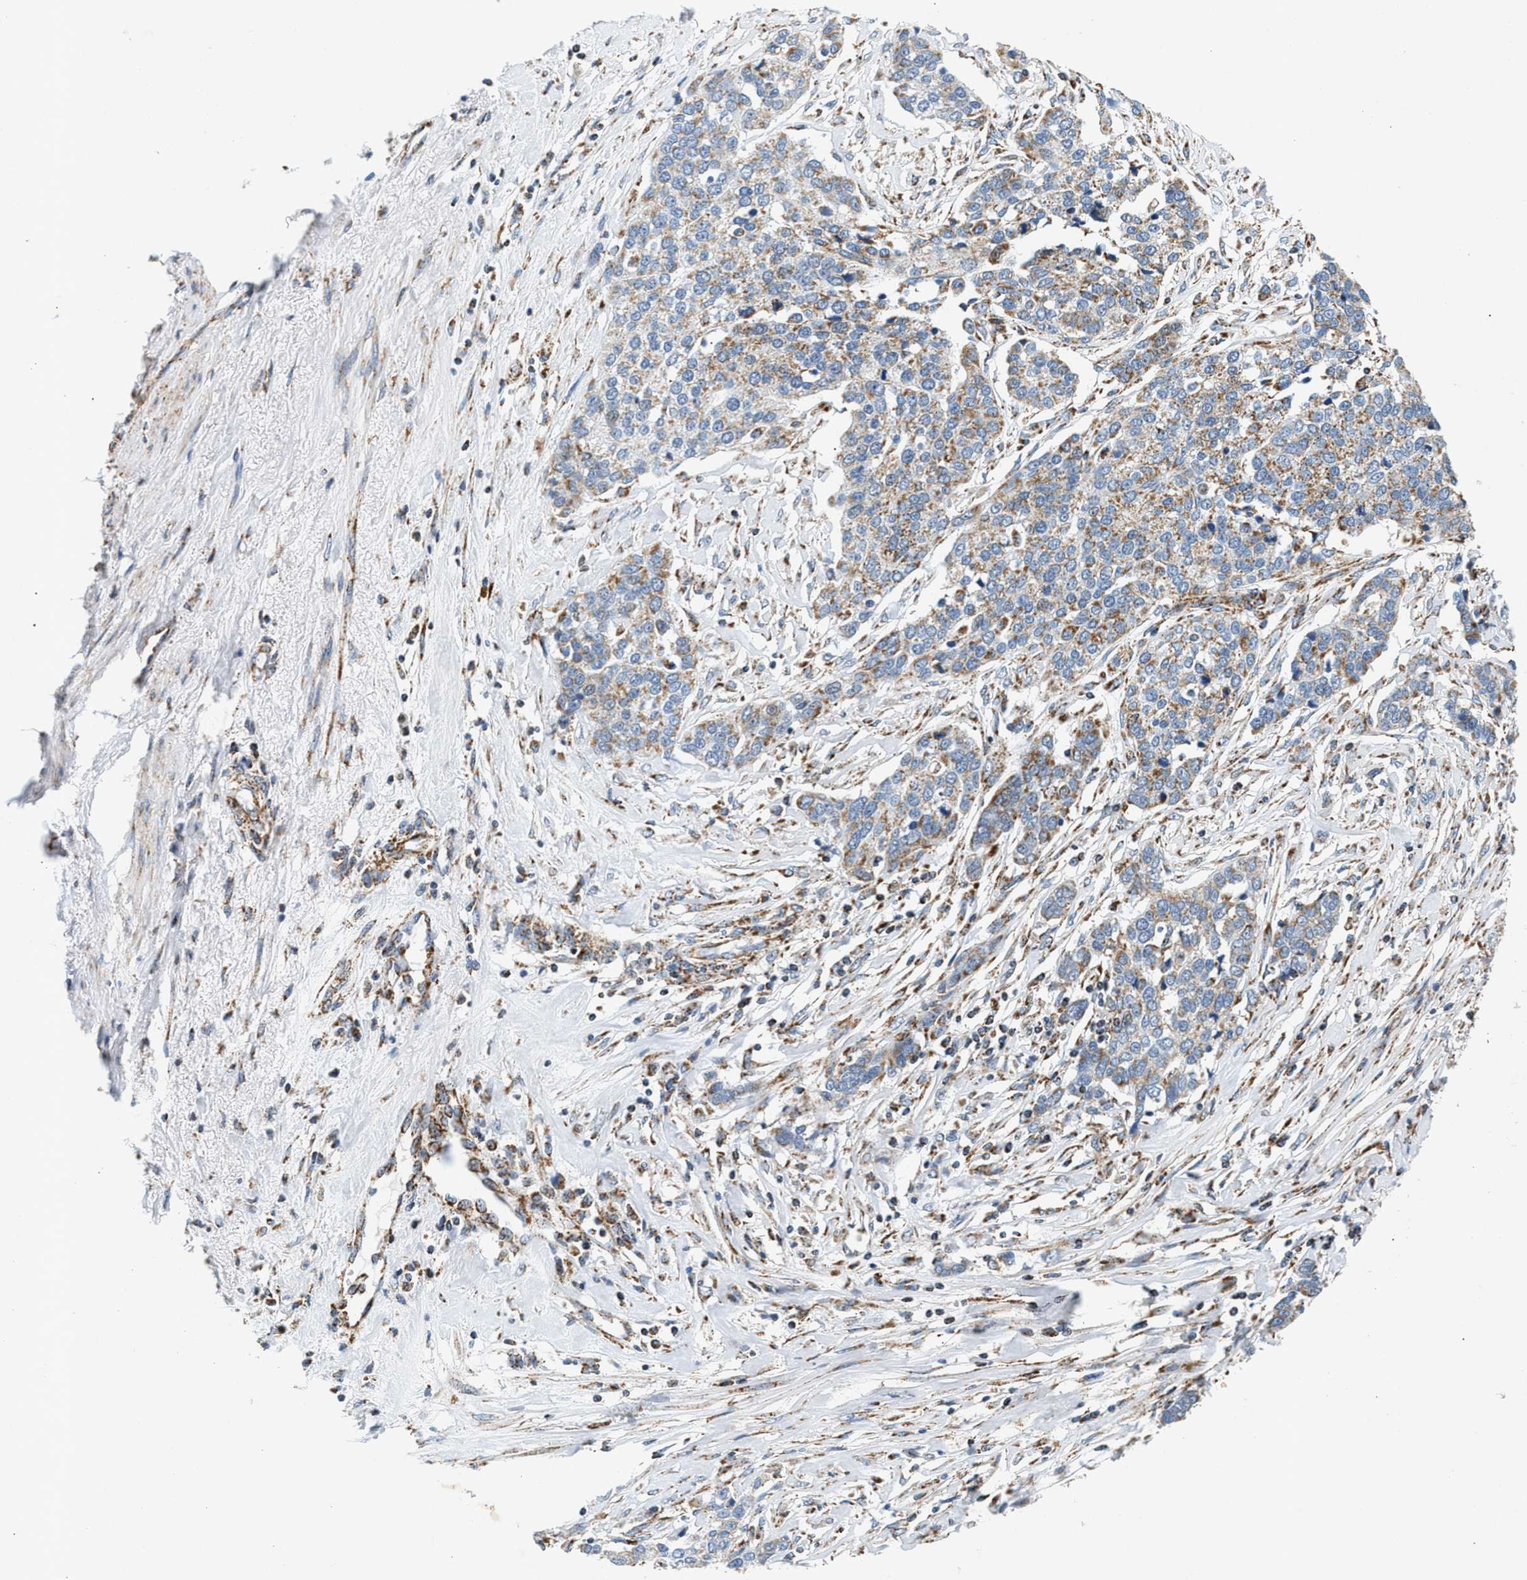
{"staining": {"intensity": "moderate", "quantity": ">75%", "location": "cytoplasmic/membranous"}, "tissue": "ovarian cancer", "cell_type": "Tumor cells", "image_type": "cancer", "snomed": [{"axis": "morphology", "description": "Cystadenocarcinoma, serous, NOS"}, {"axis": "topography", "description": "Ovary"}], "caption": "A micrograph showing moderate cytoplasmic/membranous positivity in approximately >75% of tumor cells in serous cystadenocarcinoma (ovarian), as visualized by brown immunohistochemical staining.", "gene": "PDE1A", "patient": {"sex": "female", "age": 44}}